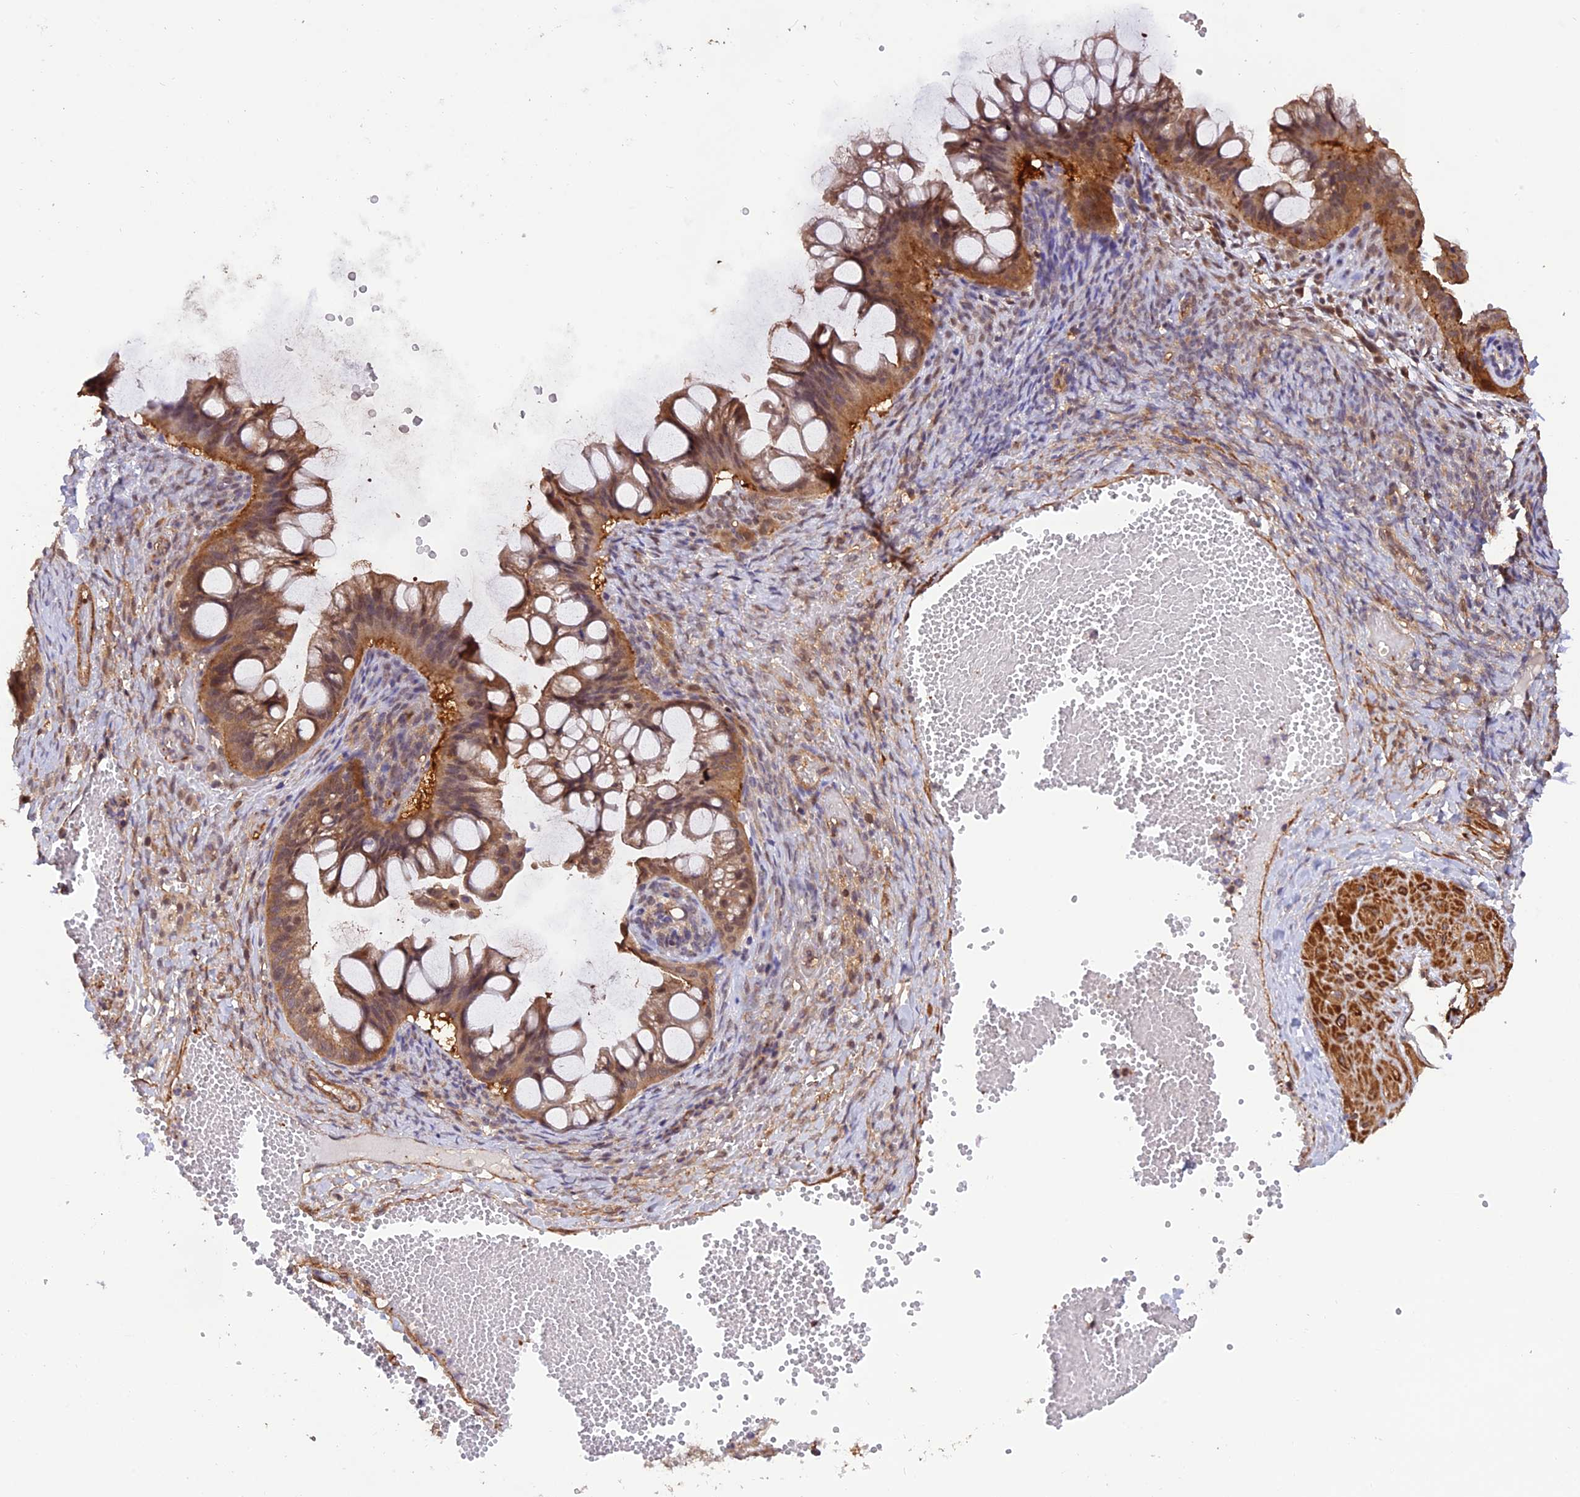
{"staining": {"intensity": "moderate", "quantity": ">75%", "location": "cytoplasmic/membranous,nuclear"}, "tissue": "ovarian cancer", "cell_type": "Tumor cells", "image_type": "cancer", "snomed": [{"axis": "morphology", "description": "Cystadenocarcinoma, mucinous, NOS"}, {"axis": "topography", "description": "Ovary"}], "caption": "Ovarian cancer stained with a brown dye displays moderate cytoplasmic/membranous and nuclear positive staining in about >75% of tumor cells.", "gene": "PSMB3", "patient": {"sex": "female", "age": 73}}